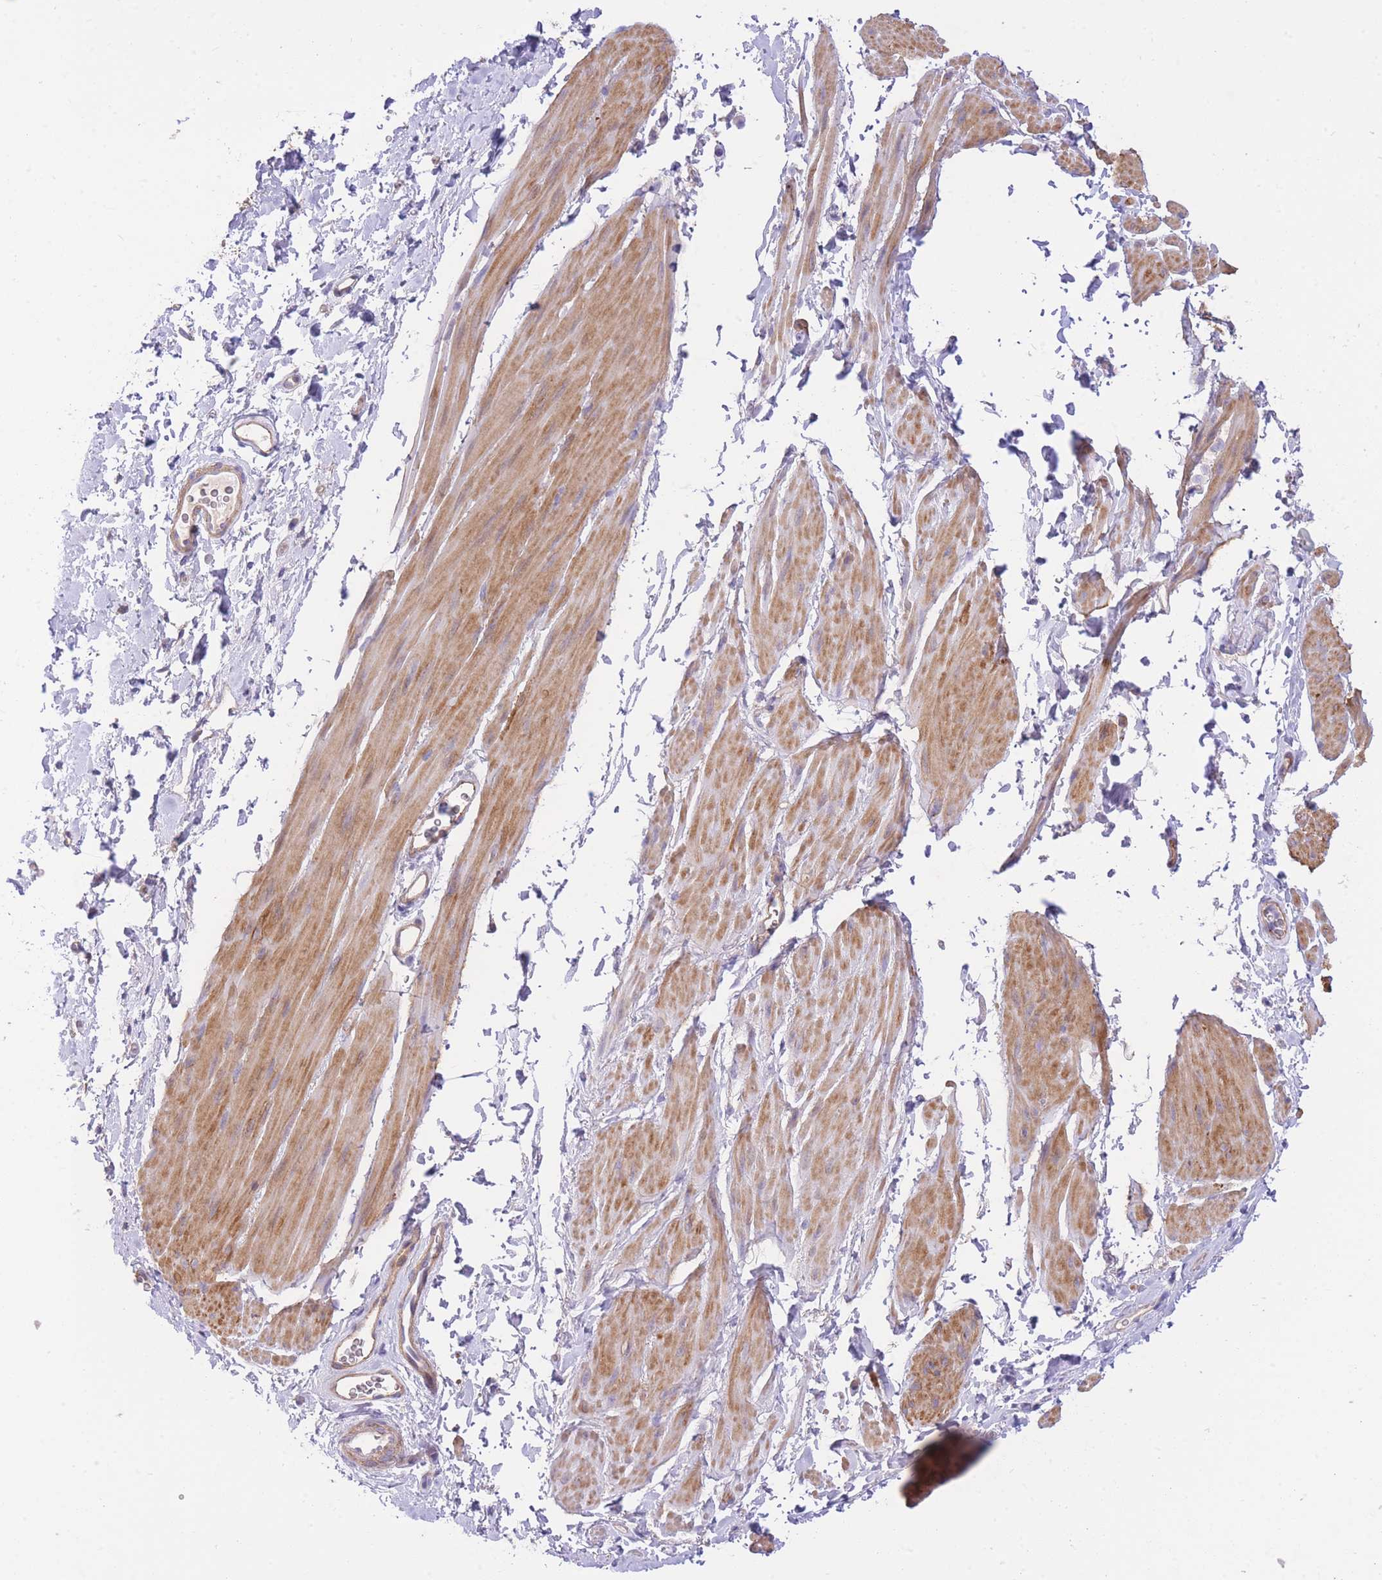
{"staining": {"intensity": "moderate", "quantity": ">75%", "location": "cytoplasmic/membranous"}, "tissue": "smooth muscle", "cell_type": "Smooth muscle cells", "image_type": "normal", "snomed": [{"axis": "morphology", "description": "Normal tissue, NOS"}, {"axis": "topography", "description": "Smooth muscle"}, {"axis": "topography", "description": "Peripheral nerve tissue"}], "caption": "Immunohistochemical staining of normal smooth muscle demonstrates >75% levels of moderate cytoplasmic/membranous protein expression in approximately >75% of smooth muscle cells.", "gene": "PGM1", "patient": {"sex": "male", "age": 69}}